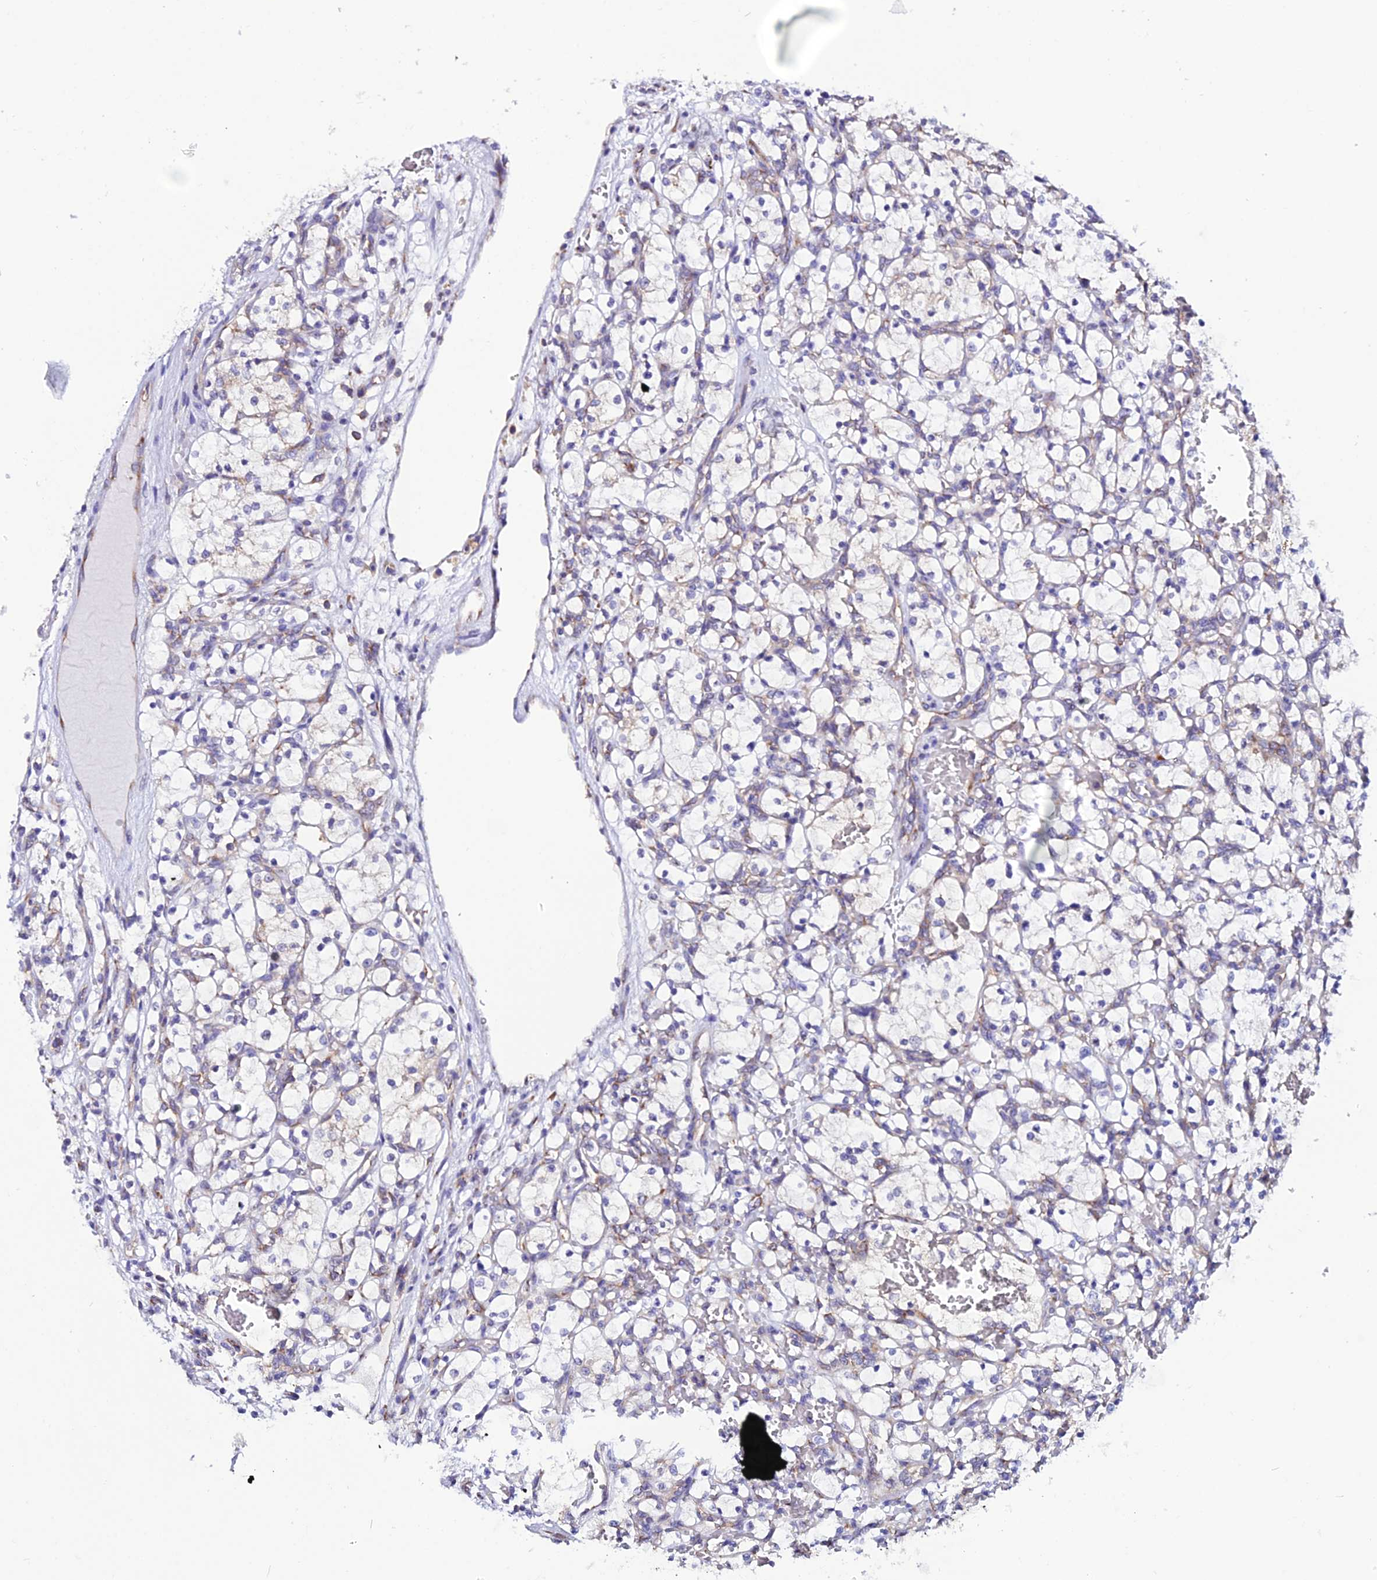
{"staining": {"intensity": "negative", "quantity": "none", "location": "none"}, "tissue": "renal cancer", "cell_type": "Tumor cells", "image_type": "cancer", "snomed": [{"axis": "morphology", "description": "Adenocarcinoma, NOS"}, {"axis": "topography", "description": "Kidney"}], "caption": "A photomicrograph of renal cancer (adenocarcinoma) stained for a protein demonstrates no brown staining in tumor cells.", "gene": "EEF1G", "patient": {"sex": "female", "age": 69}}